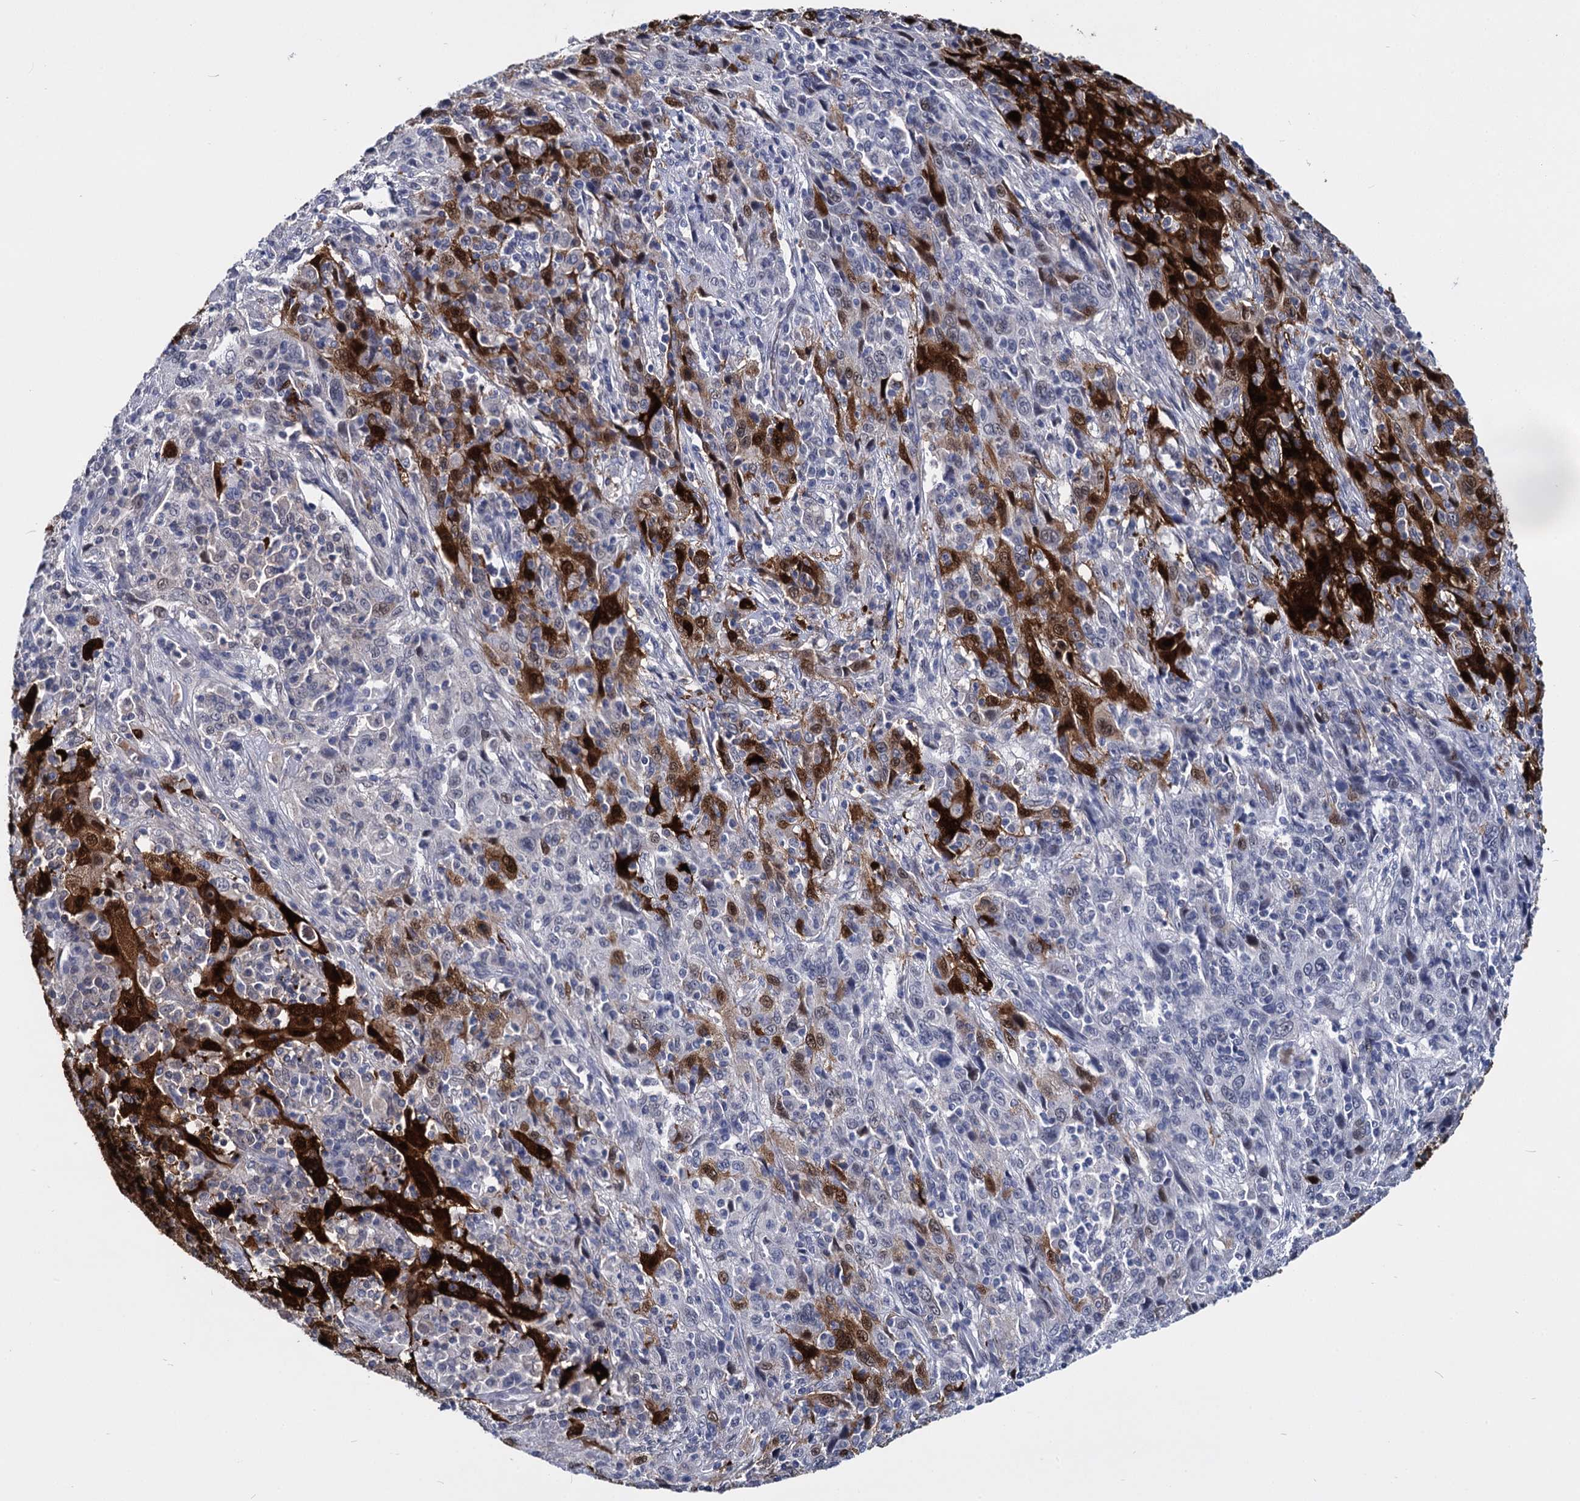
{"staining": {"intensity": "strong", "quantity": "<25%", "location": "cytoplasmic/membranous,nuclear"}, "tissue": "cervical cancer", "cell_type": "Tumor cells", "image_type": "cancer", "snomed": [{"axis": "morphology", "description": "Squamous cell carcinoma, NOS"}, {"axis": "topography", "description": "Cervix"}], "caption": "Immunohistochemical staining of human cervical cancer shows medium levels of strong cytoplasmic/membranous and nuclear protein staining in approximately <25% of tumor cells. Using DAB (brown) and hematoxylin (blue) stains, captured at high magnification using brightfield microscopy.", "gene": "MAGEA4", "patient": {"sex": "female", "age": 46}}